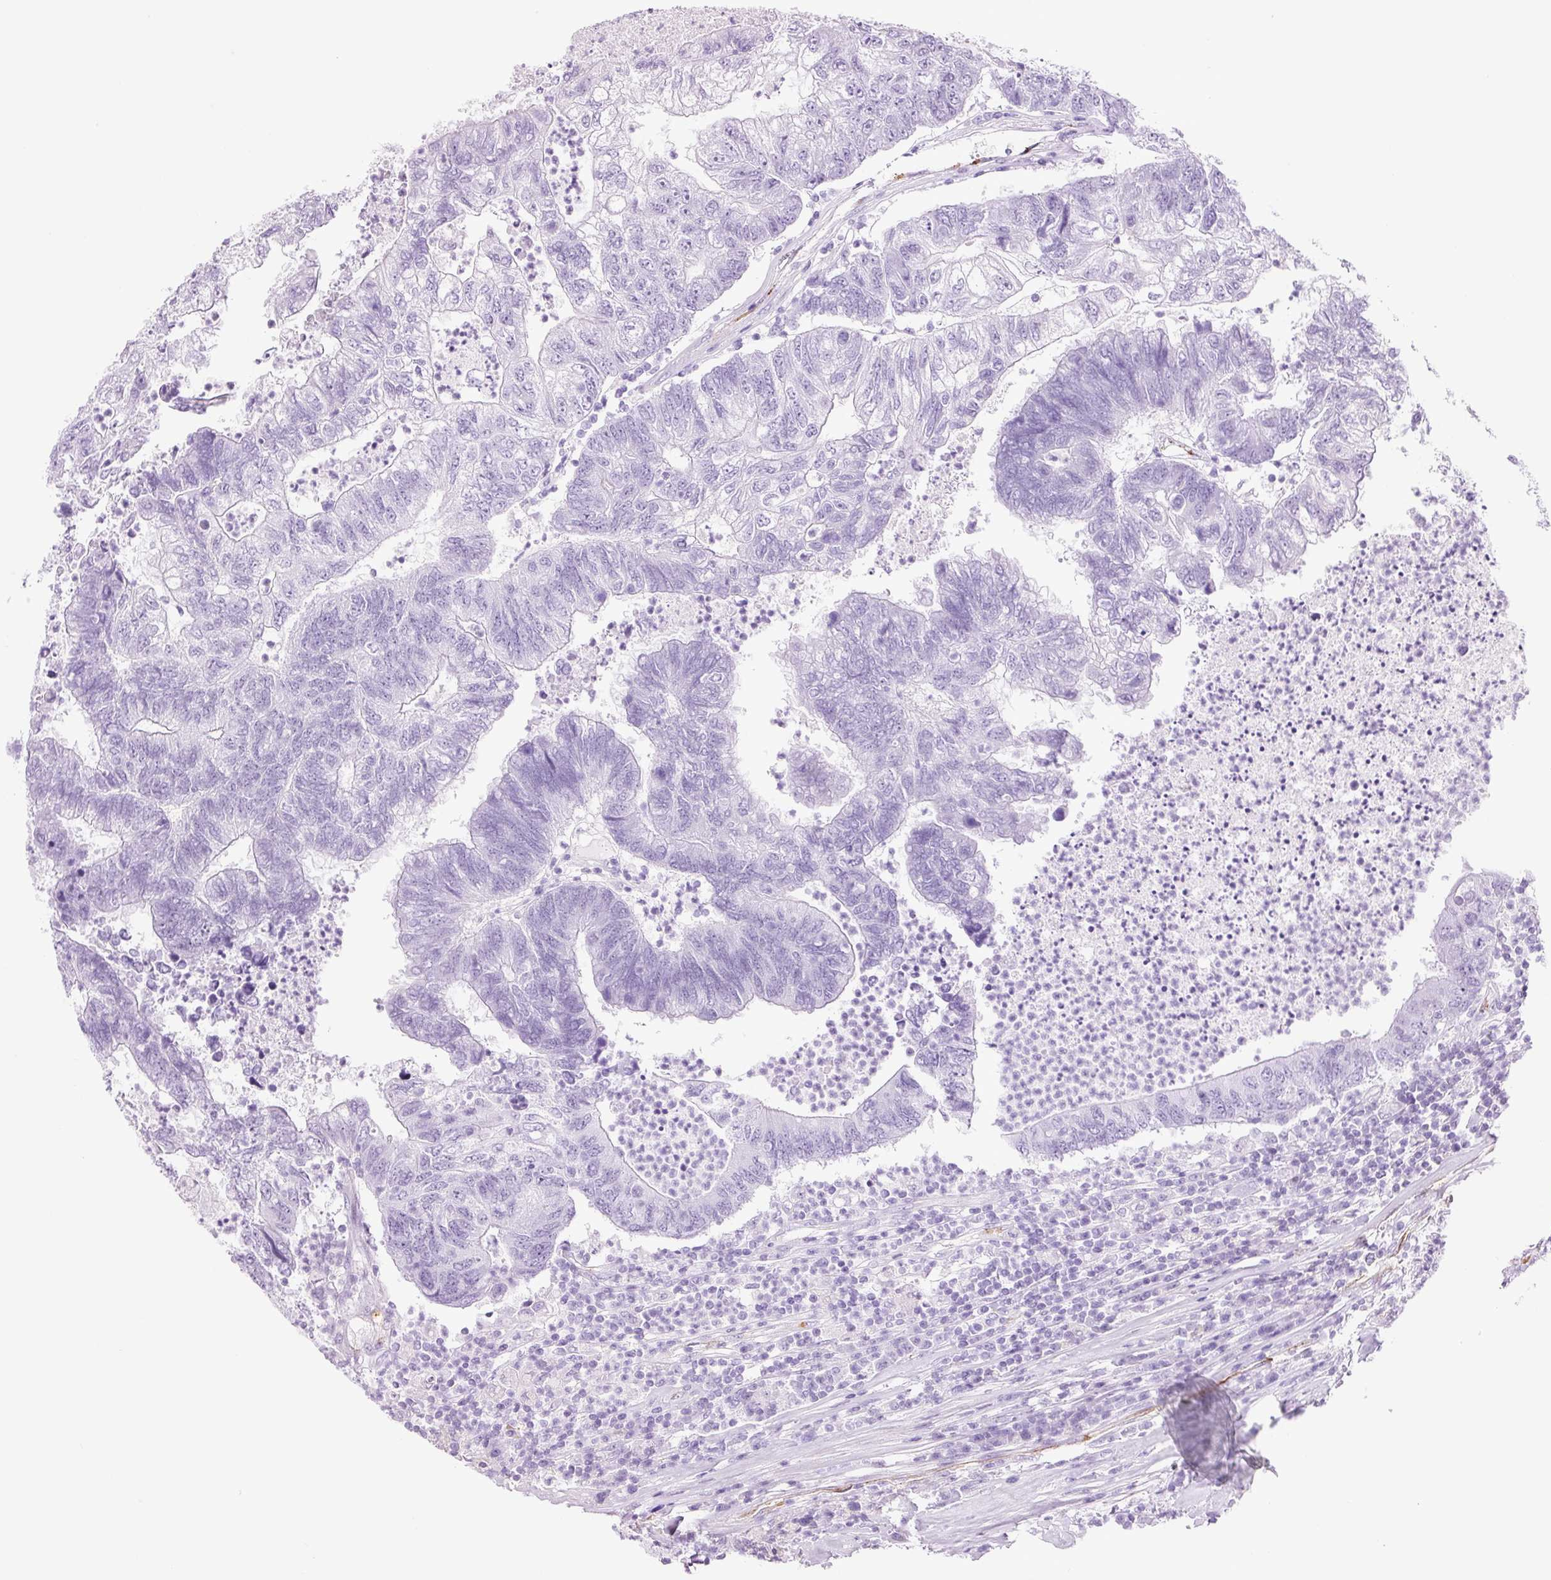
{"staining": {"intensity": "negative", "quantity": "none", "location": "none"}, "tissue": "colorectal cancer", "cell_type": "Tumor cells", "image_type": "cancer", "snomed": [{"axis": "morphology", "description": "Adenocarcinoma, NOS"}, {"axis": "topography", "description": "Colon"}], "caption": "Immunohistochemical staining of human colorectal adenocarcinoma exhibits no significant staining in tumor cells.", "gene": "ADSS1", "patient": {"sex": "female", "age": 48}}